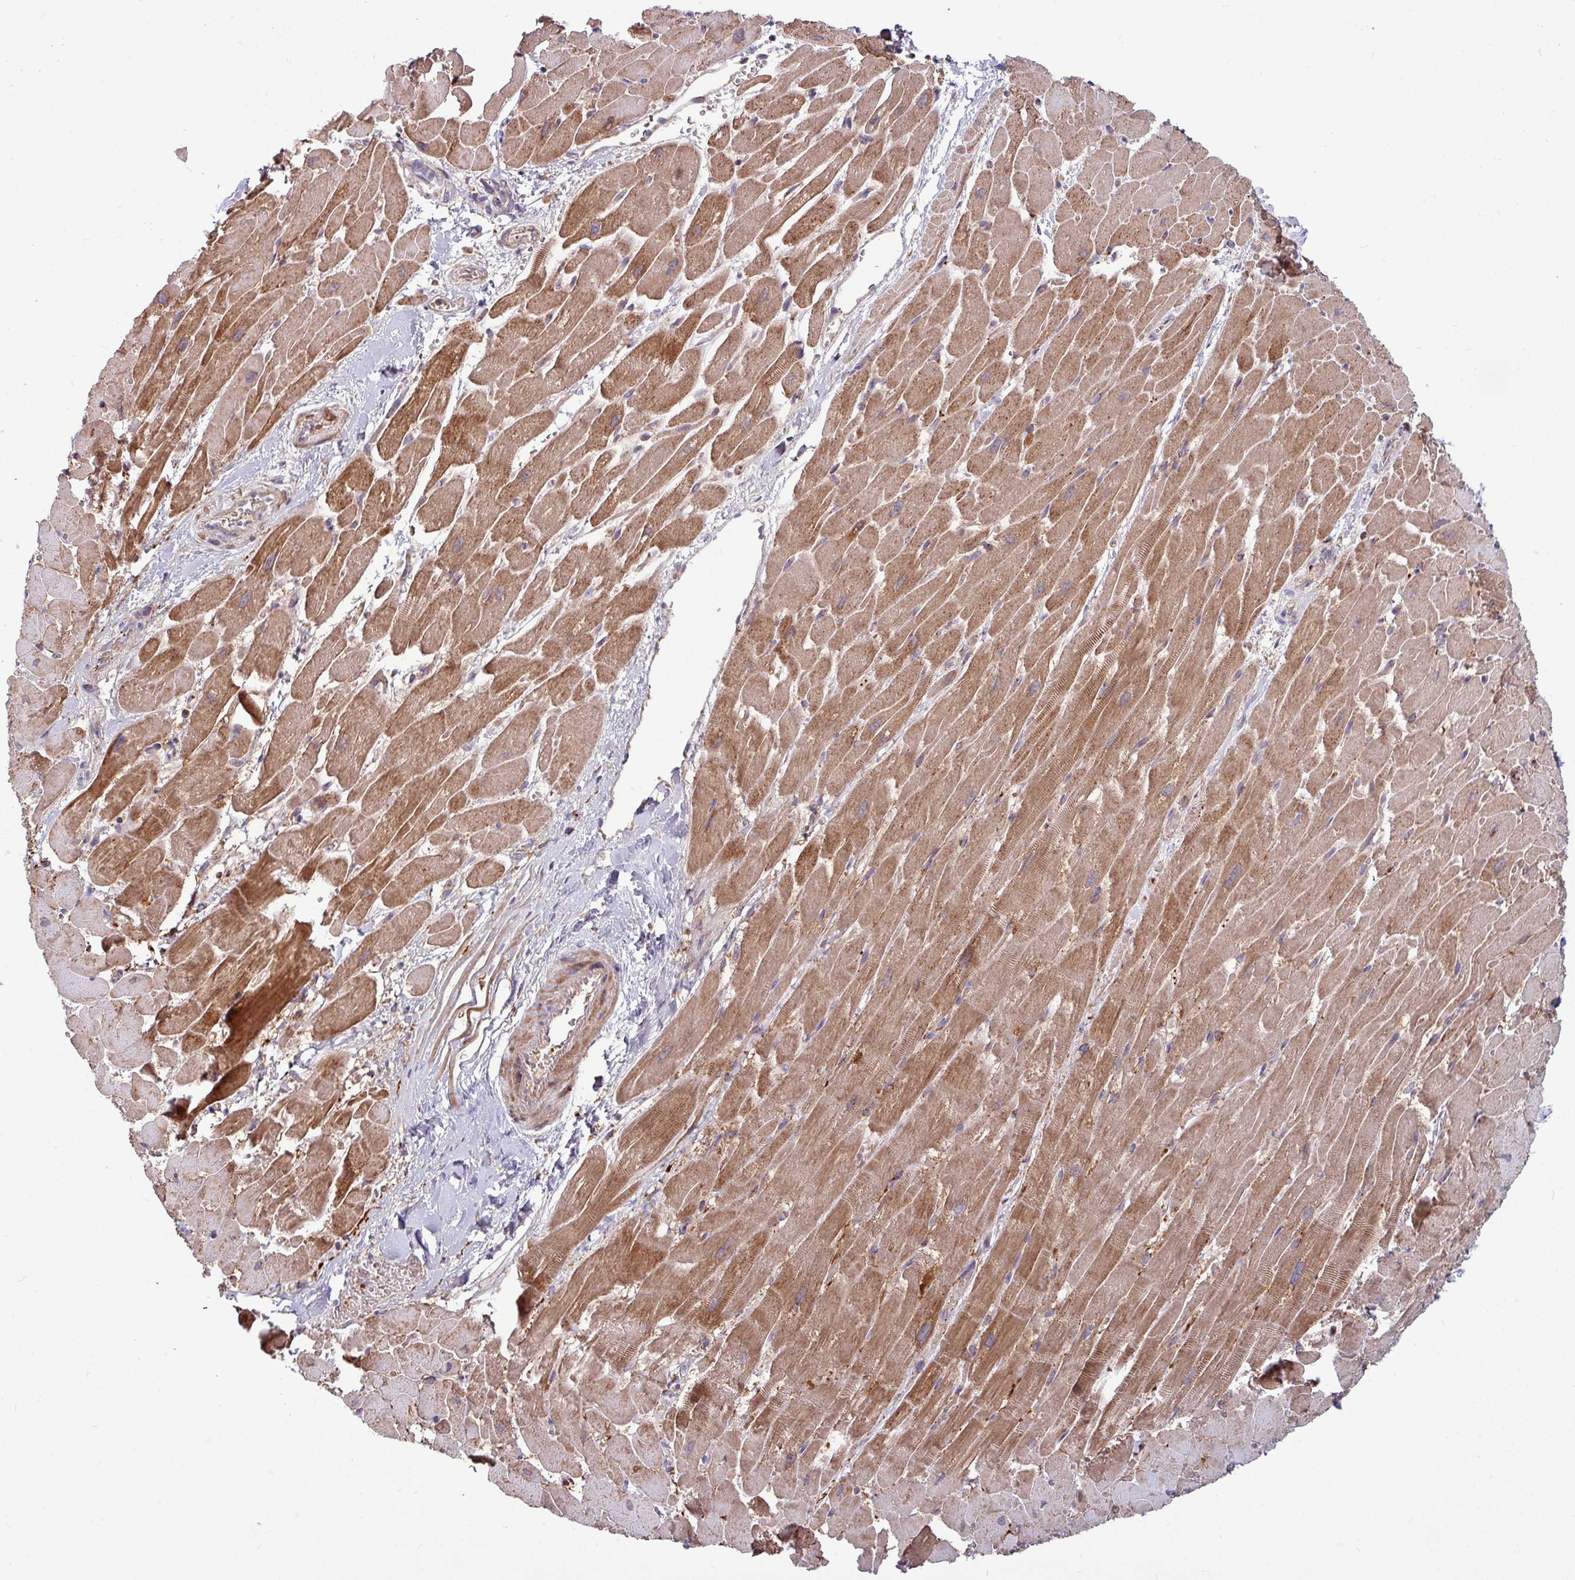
{"staining": {"intensity": "moderate", "quantity": ">75%", "location": "cytoplasmic/membranous"}, "tissue": "heart muscle", "cell_type": "Cardiomyocytes", "image_type": "normal", "snomed": [{"axis": "morphology", "description": "Normal tissue, NOS"}, {"axis": "topography", "description": "Heart"}], "caption": "A brown stain labels moderate cytoplasmic/membranous expression of a protein in cardiomyocytes of normal heart muscle.", "gene": "LSM12", "patient": {"sex": "male", "age": 37}}